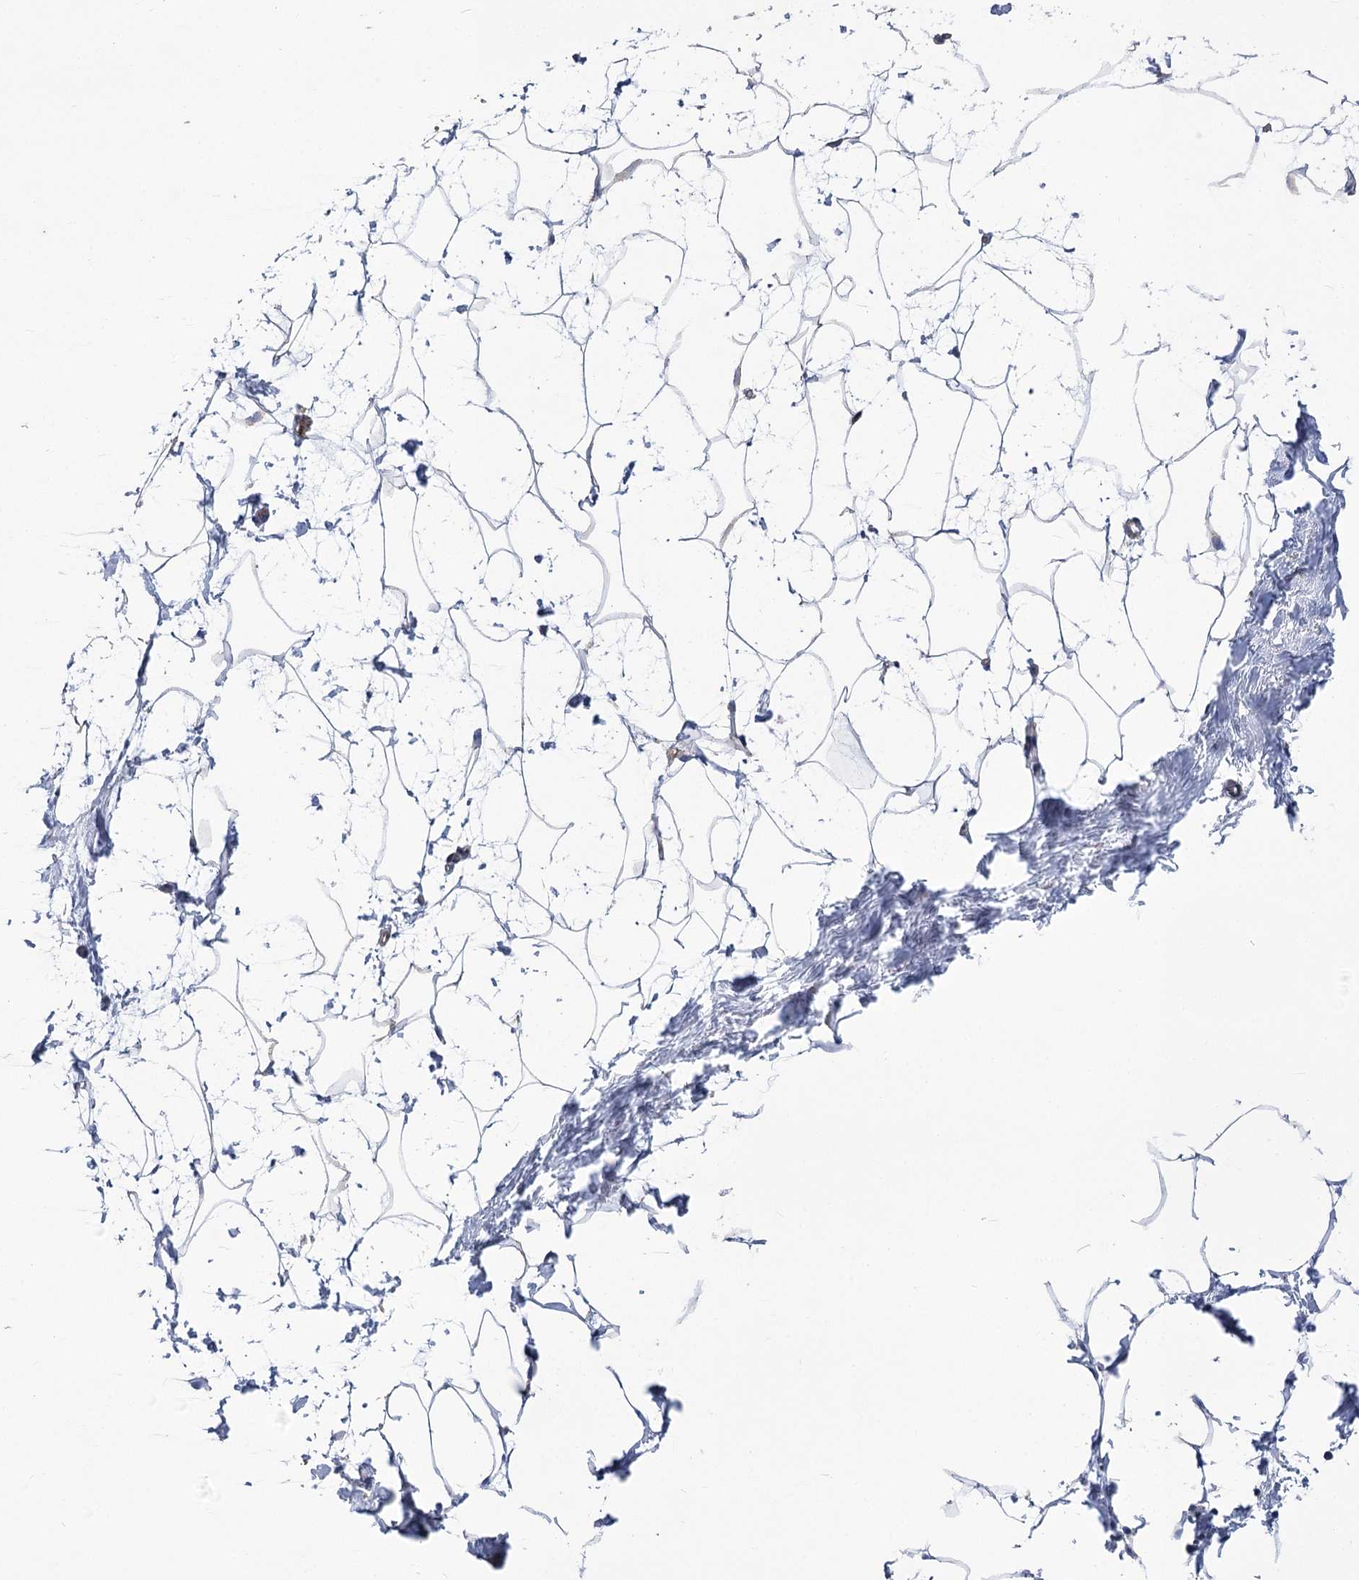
{"staining": {"intensity": "negative", "quantity": "none", "location": "none"}, "tissue": "breast", "cell_type": "Adipocytes", "image_type": "normal", "snomed": [{"axis": "morphology", "description": "Normal tissue, NOS"}, {"axis": "morphology", "description": "Lobular carcinoma"}, {"axis": "topography", "description": "Breast"}], "caption": "An IHC photomicrograph of unremarkable breast is shown. There is no staining in adipocytes of breast.", "gene": "RMDN2", "patient": {"sex": "female", "age": 62}}